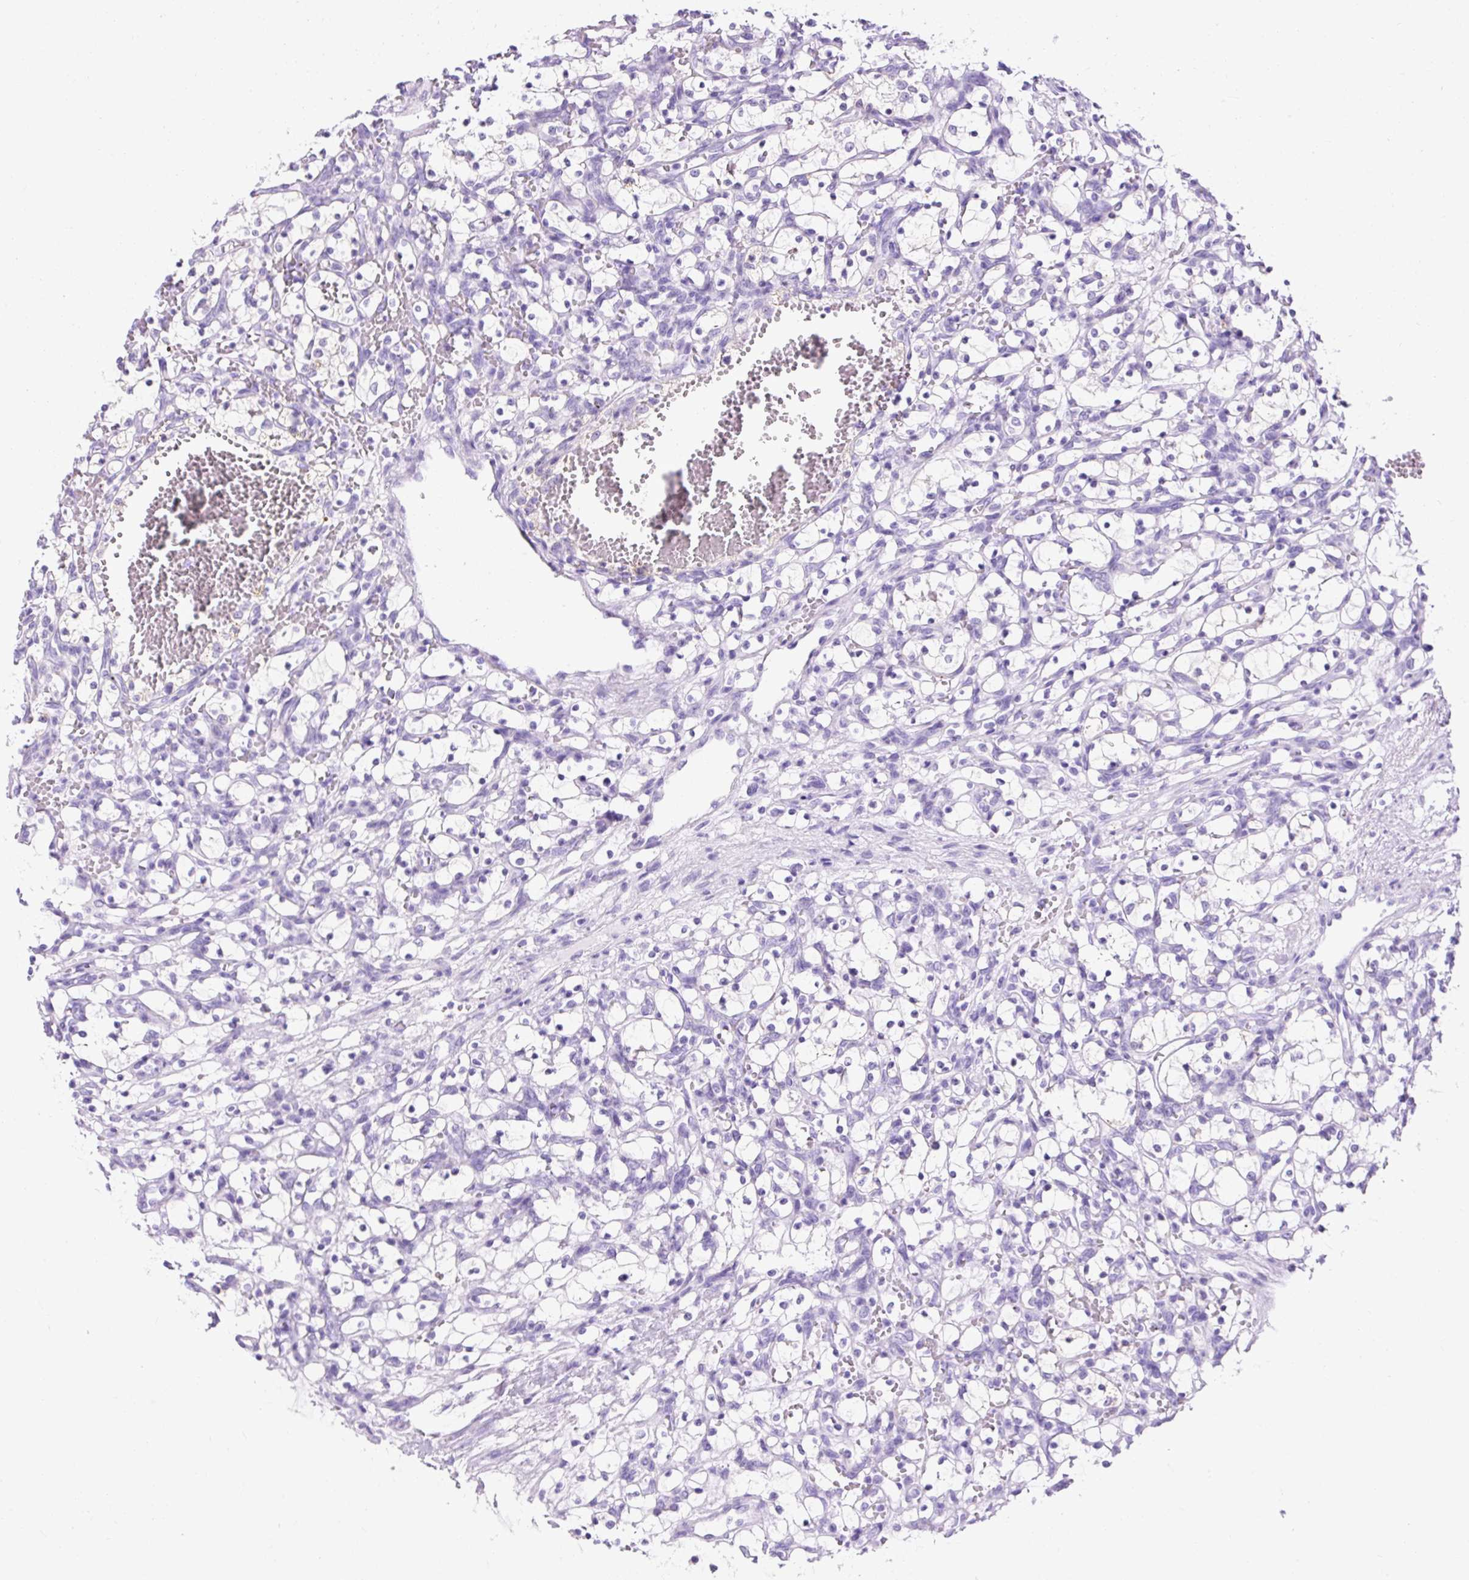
{"staining": {"intensity": "negative", "quantity": "none", "location": "none"}, "tissue": "renal cancer", "cell_type": "Tumor cells", "image_type": "cancer", "snomed": [{"axis": "morphology", "description": "Adenocarcinoma, NOS"}, {"axis": "topography", "description": "Kidney"}], "caption": "Immunohistochemistry photomicrograph of renal adenocarcinoma stained for a protein (brown), which reveals no expression in tumor cells.", "gene": "KRT12", "patient": {"sex": "female", "age": 69}}